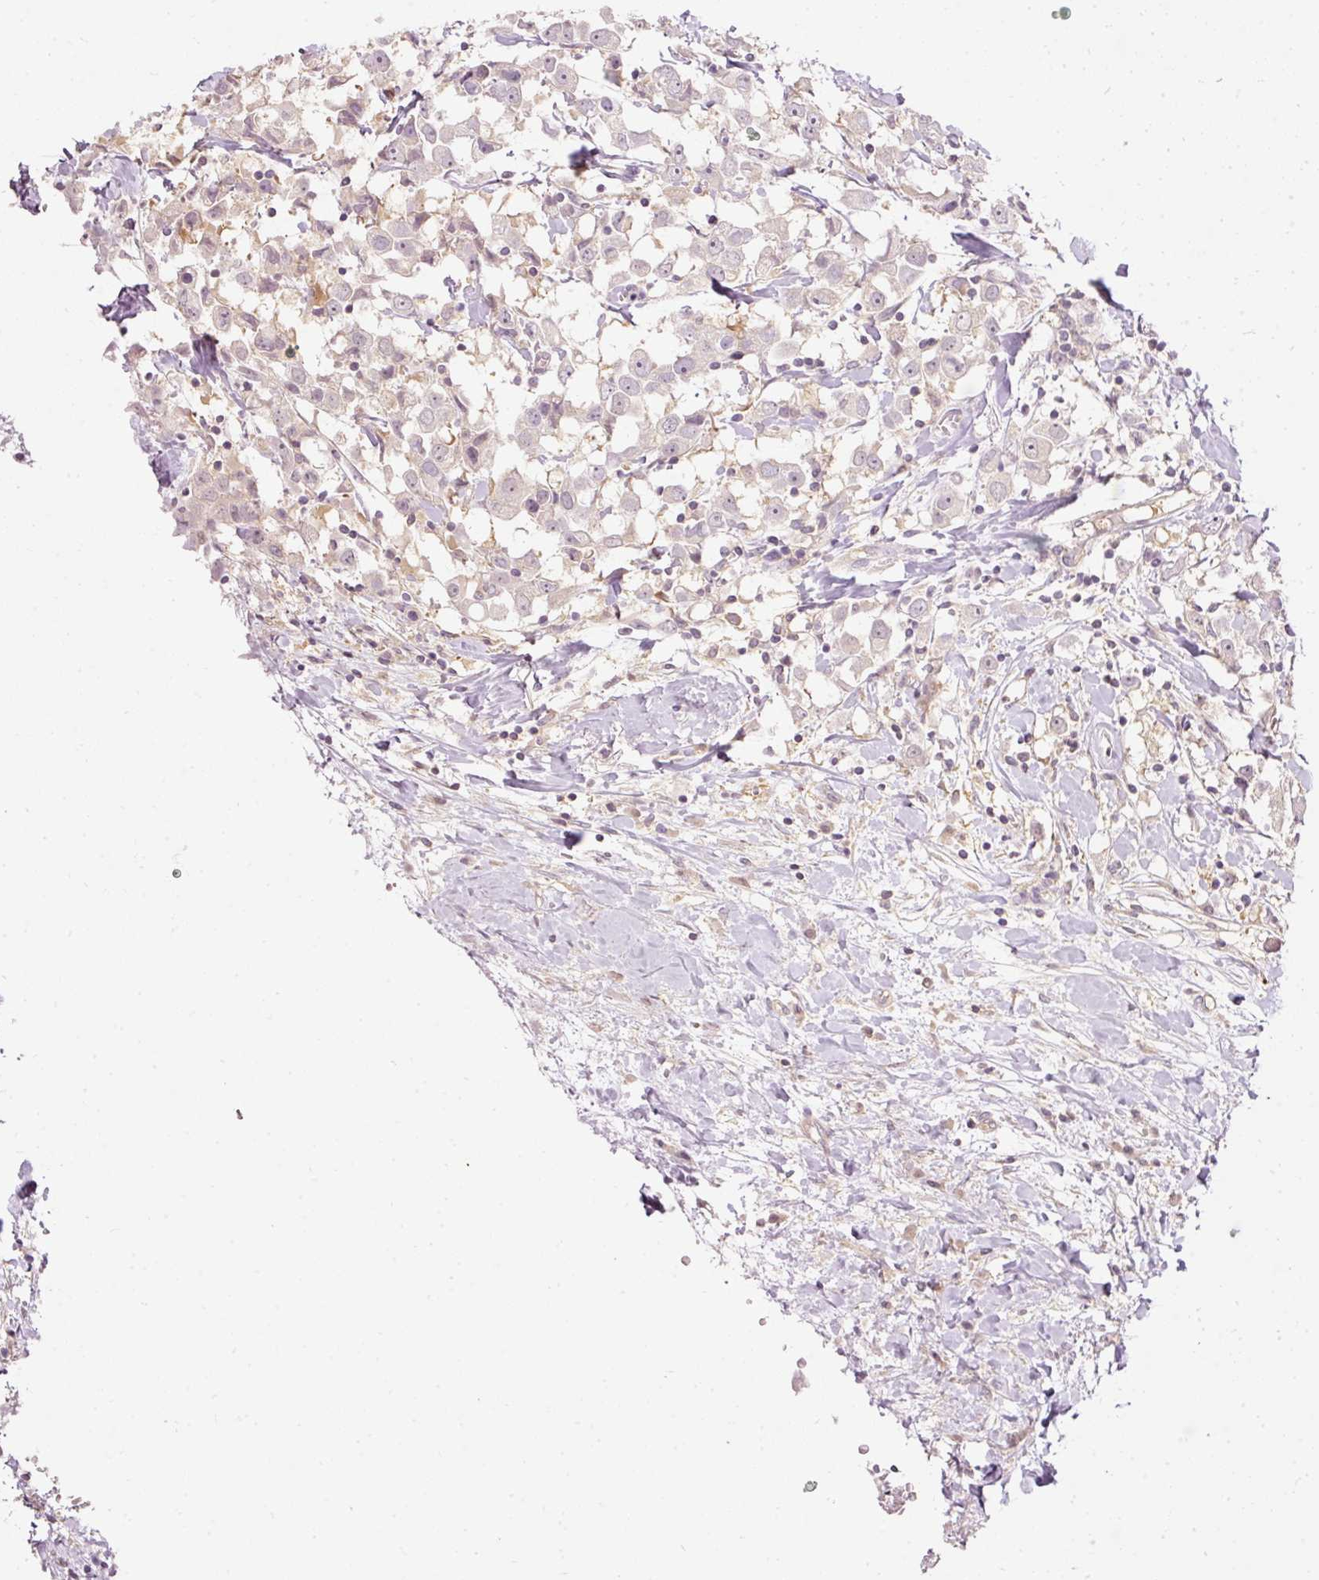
{"staining": {"intensity": "negative", "quantity": "none", "location": "none"}, "tissue": "breast cancer", "cell_type": "Tumor cells", "image_type": "cancer", "snomed": [{"axis": "morphology", "description": "Duct carcinoma"}, {"axis": "topography", "description": "Breast"}], "caption": "Immunohistochemistry (IHC) image of breast cancer stained for a protein (brown), which shows no positivity in tumor cells.", "gene": "ARMH3", "patient": {"sex": "female", "age": 61}}